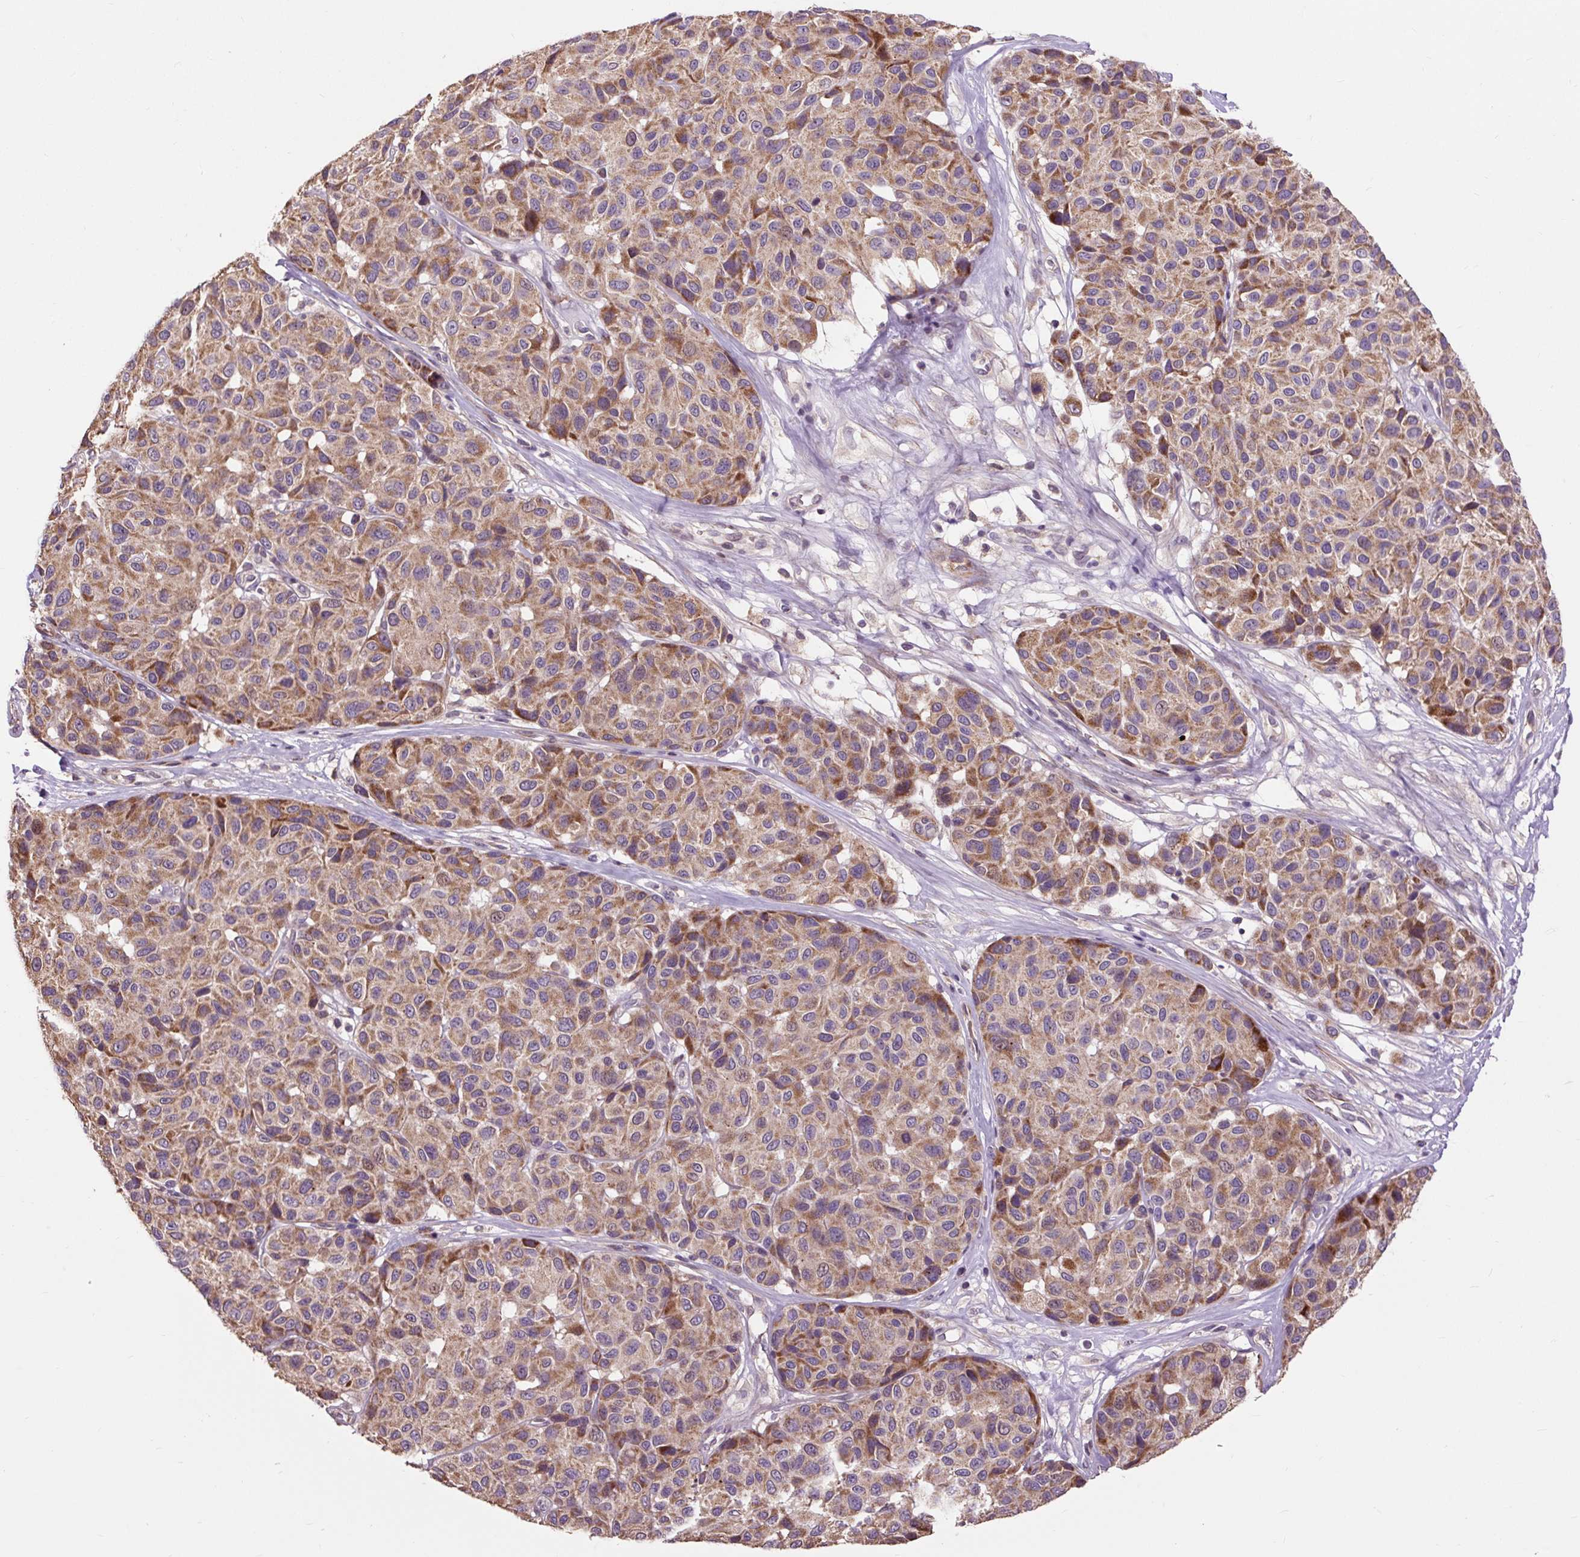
{"staining": {"intensity": "moderate", "quantity": ">75%", "location": "cytoplasmic/membranous"}, "tissue": "melanoma", "cell_type": "Tumor cells", "image_type": "cancer", "snomed": [{"axis": "morphology", "description": "Malignant melanoma, NOS"}, {"axis": "topography", "description": "Skin"}], "caption": "Immunohistochemistry (DAB (3,3'-diaminobenzidine)) staining of malignant melanoma demonstrates moderate cytoplasmic/membranous protein expression in about >75% of tumor cells.", "gene": "PRIMPOL", "patient": {"sex": "female", "age": 66}}